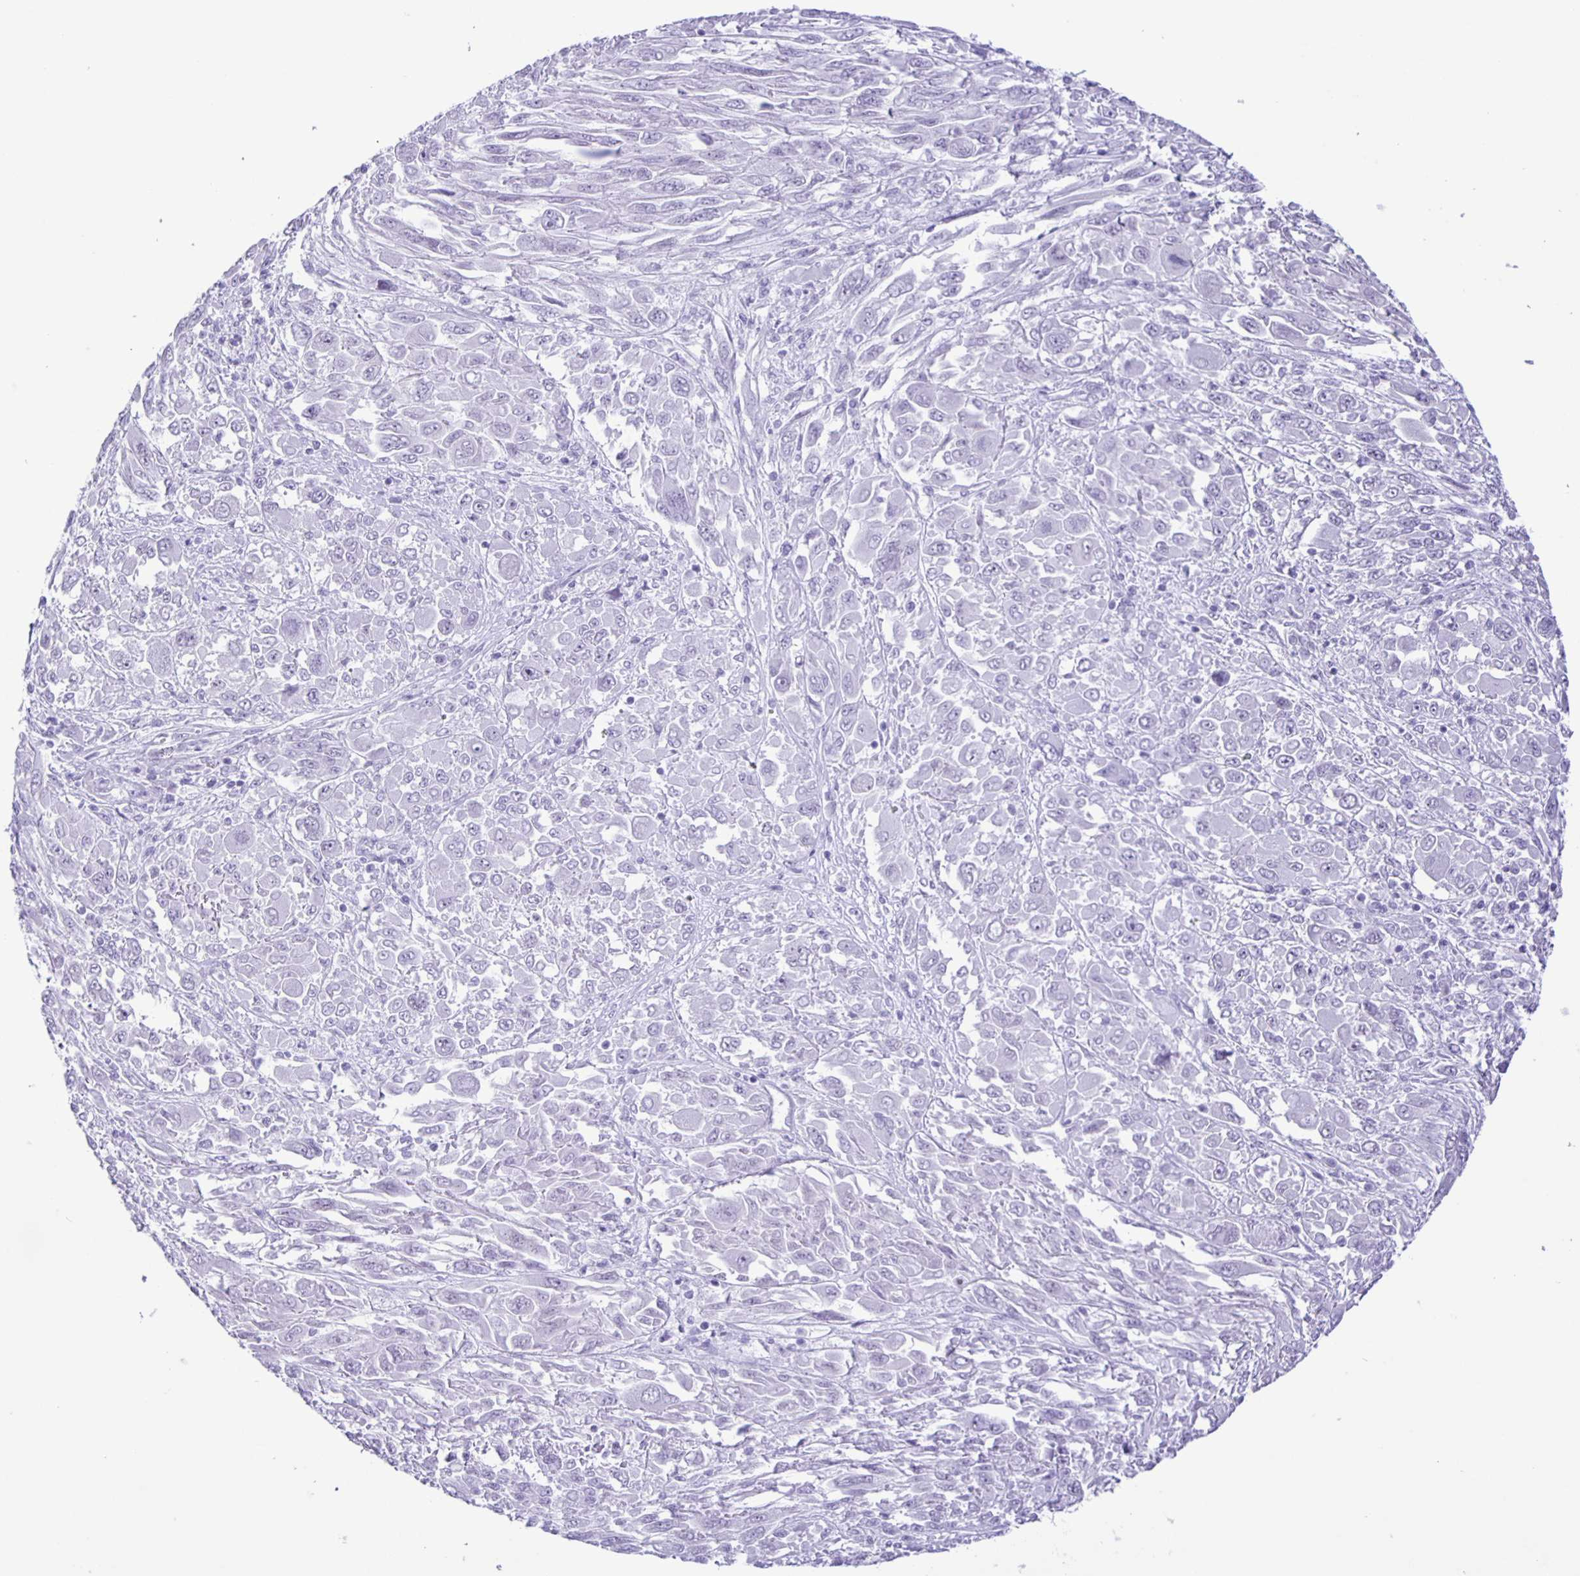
{"staining": {"intensity": "negative", "quantity": "none", "location": "none"}, "tissue": "melanoma", "cell_type": "Tumor cells", "image_type": "cancer", "snomed": [{"axis": "morphology", "description": "Malignant melanoma, NOS"}, {"axis": "topography", "description": "Skin"}], "caption": "Tumor cells are negative for protein expression in human melanoma.", "gene": "EZHIP", "patient": {"sex": "female", "age": 91}}